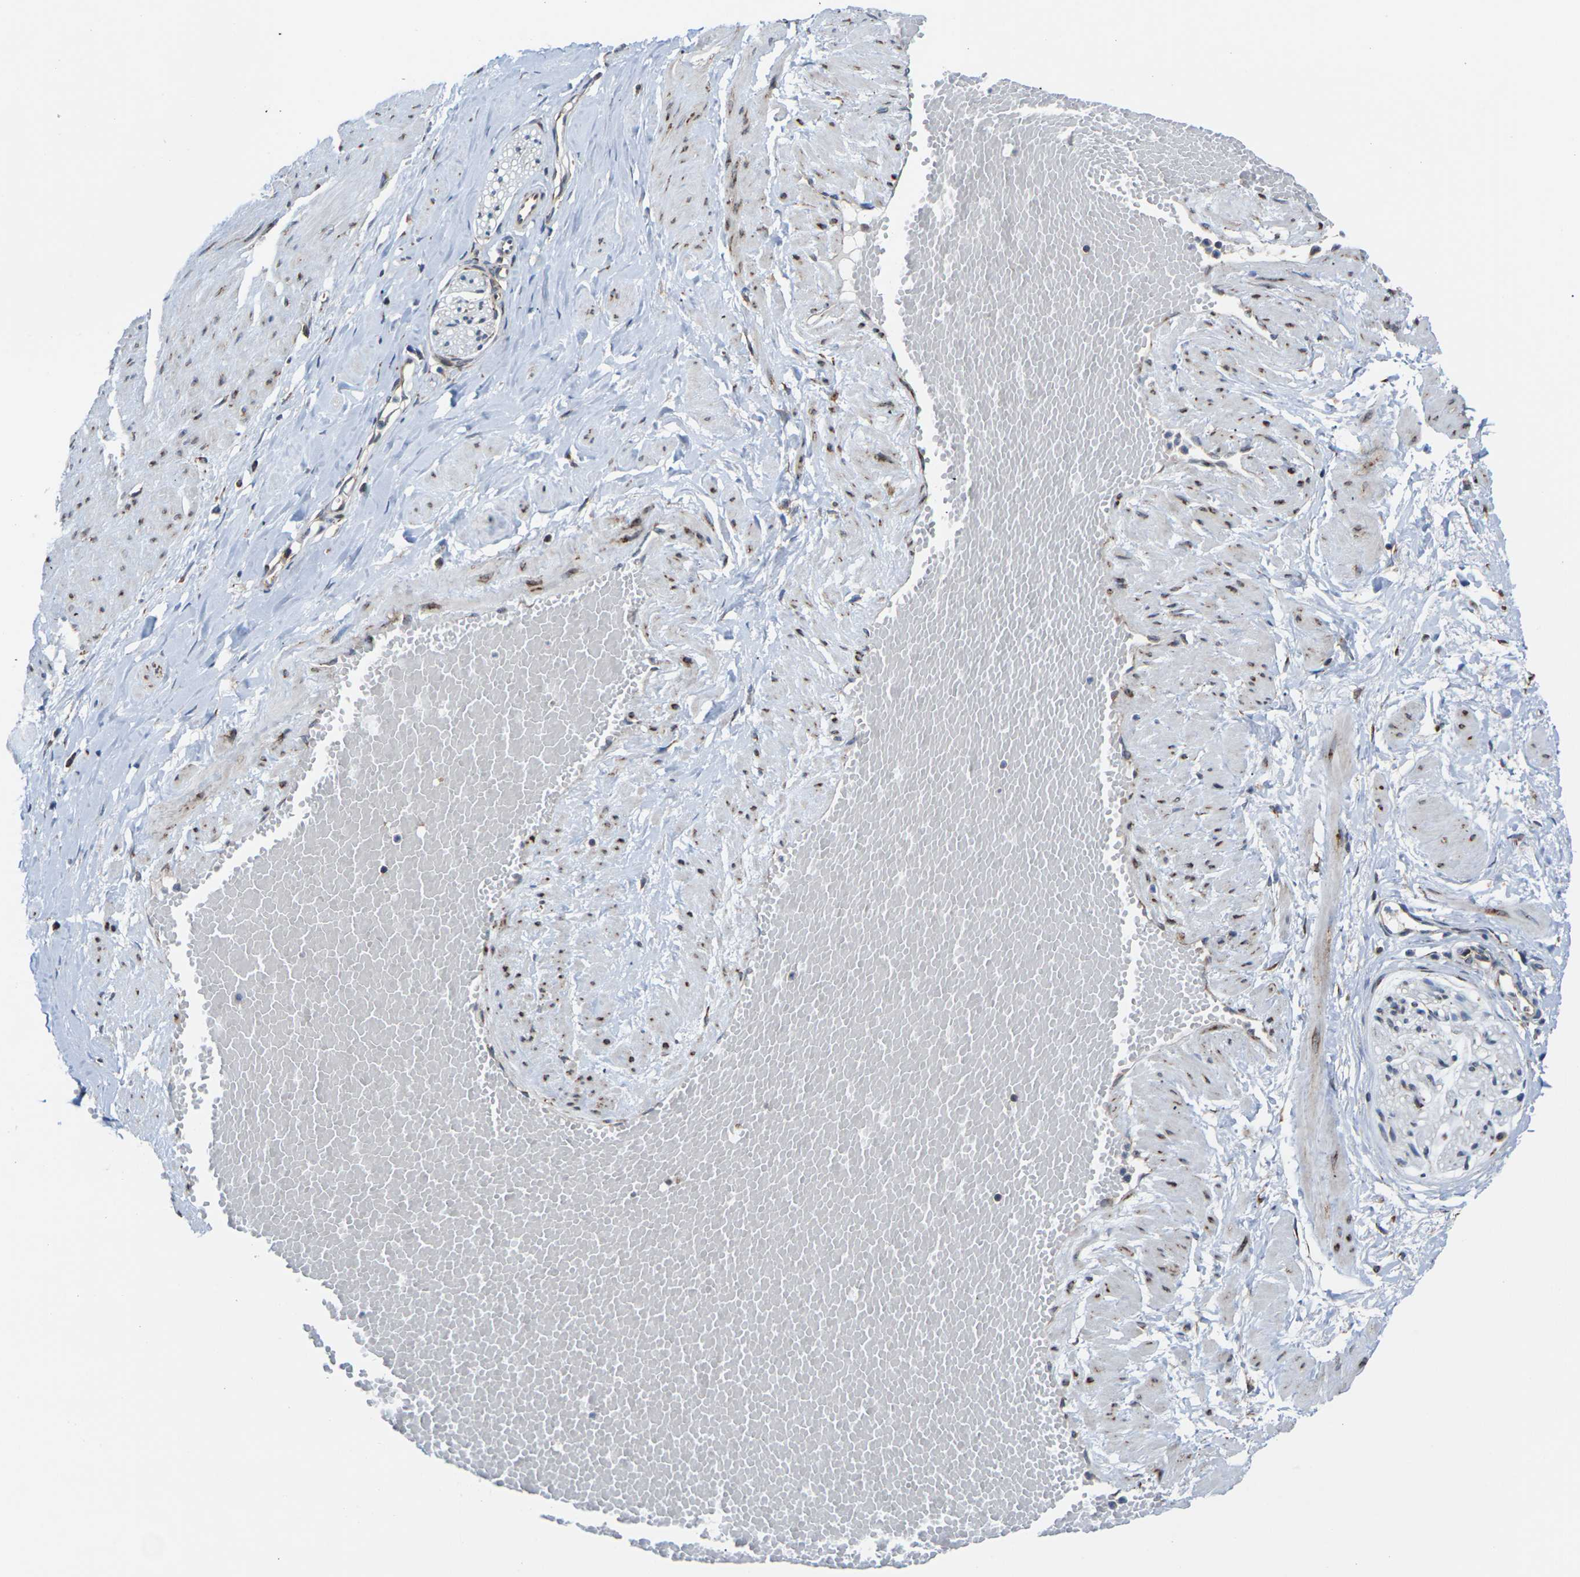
{"staining": {"intensity": "negative", "quantity": "none", "location": "none"}, "tissue": "adipose tissue", "cell_type": "Adipocytes", "image_type": "normal", "snomed": [{"axis": "morphology", "description": "Normal tissue, NOS"}, {"axis": "topography", "description": "Soft tissue"}, {"axis": "topography", "description": "Vascular tissue"}], "caption": "Photomicrograph shows no protein staining in adipocytes of benign adipose tissue.", "gene": "PDZK1IP1", "patient": {"sex": "female", "age": 35}}